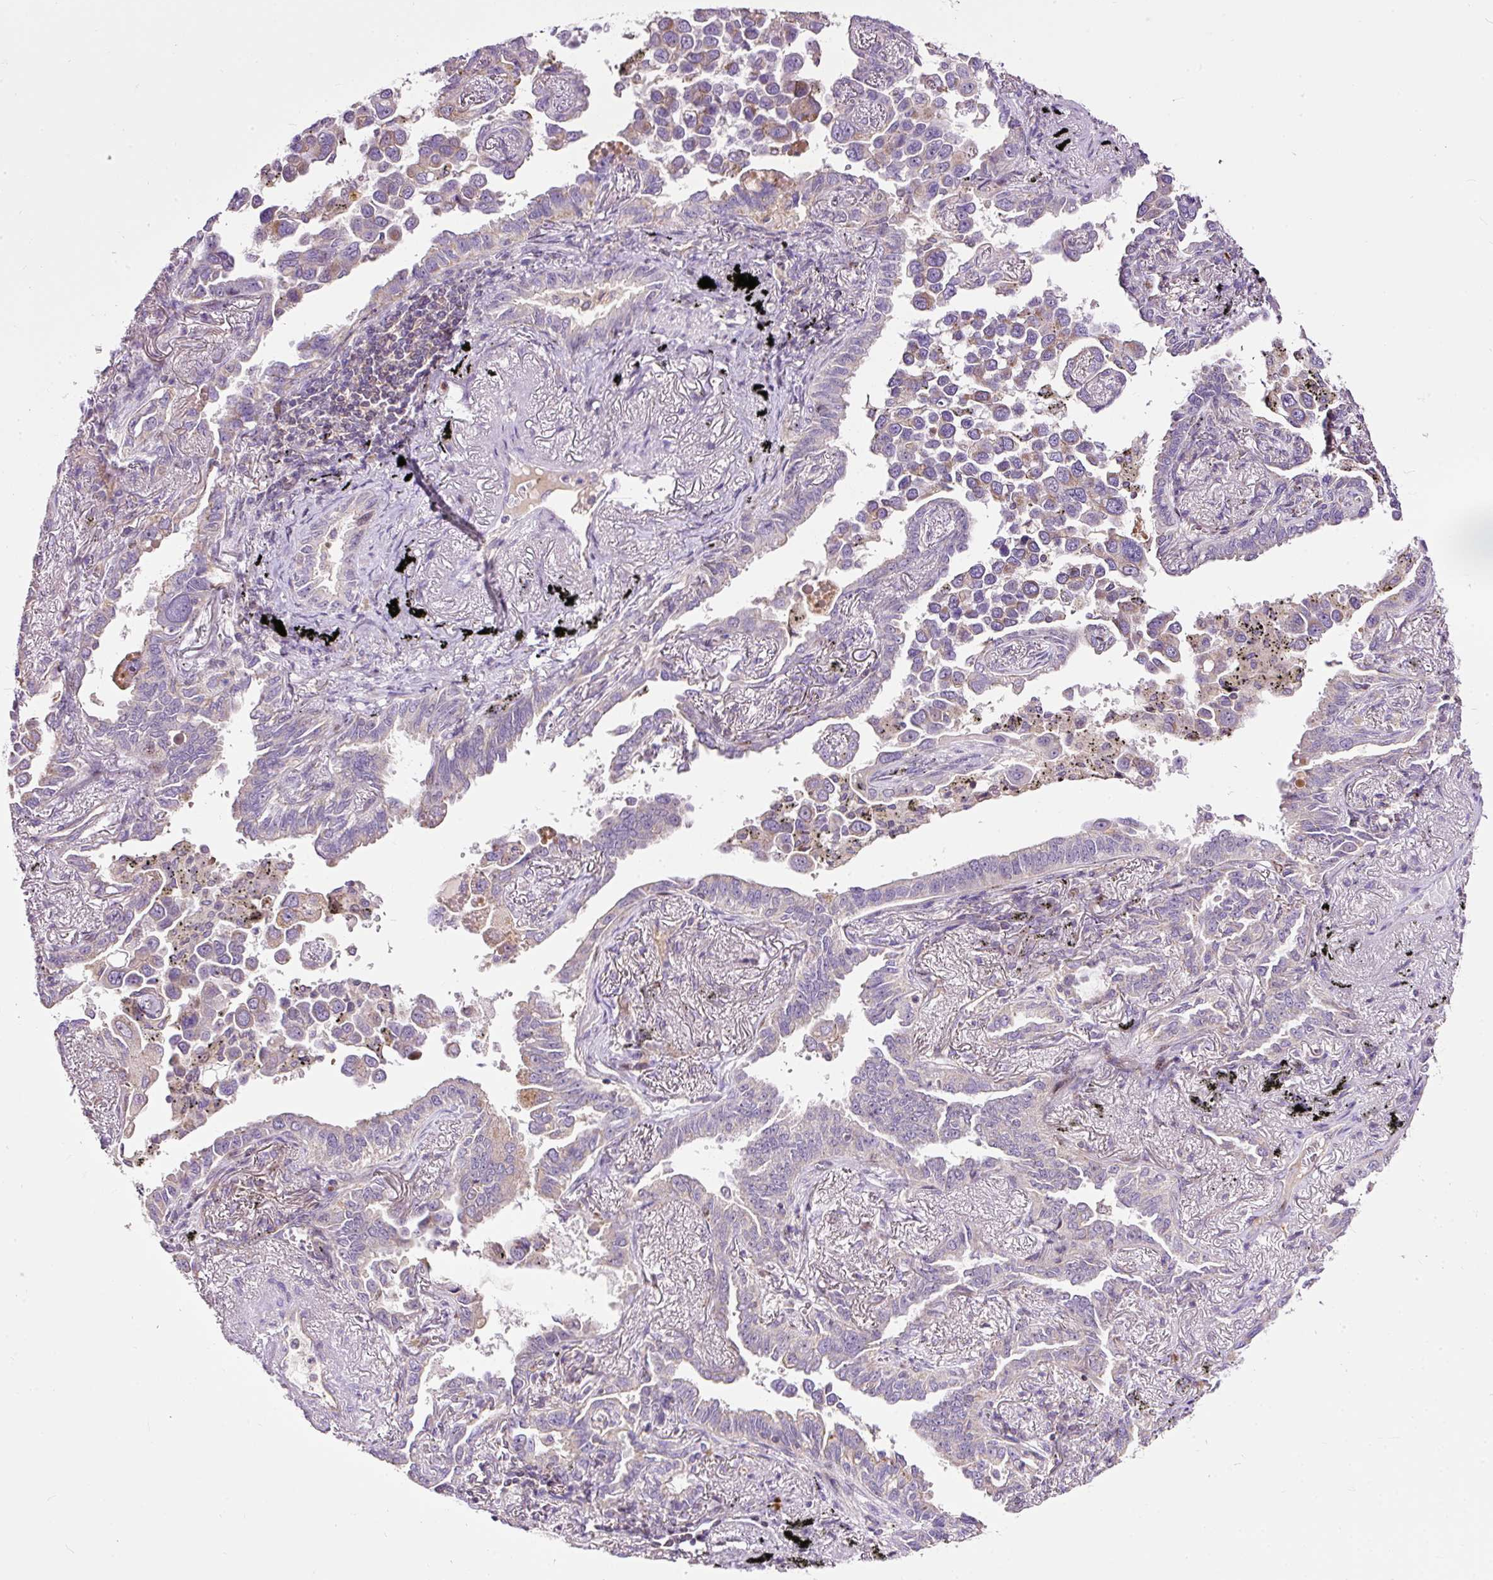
{"staining": {"intensity": "weak", "quantity": "25%-75%", "location": "cytoplasmic/membranous"}, "tissue": "lung cancer", "cell_type": "Tumor cells", "image_type": "cancer", "snomed": [{"axis": "morphology", "description": "Adenocarcinoma, NOS"}, {"axis": "topography", "description": "Lung"}], "caption": "Protein staining of lung cancer tissue shows weak cytoplasmic/membranous staining in about 25%-75% of tumor cells.", "gene": "BOLA3", "patient": {"sex": "male", "age": 67}}